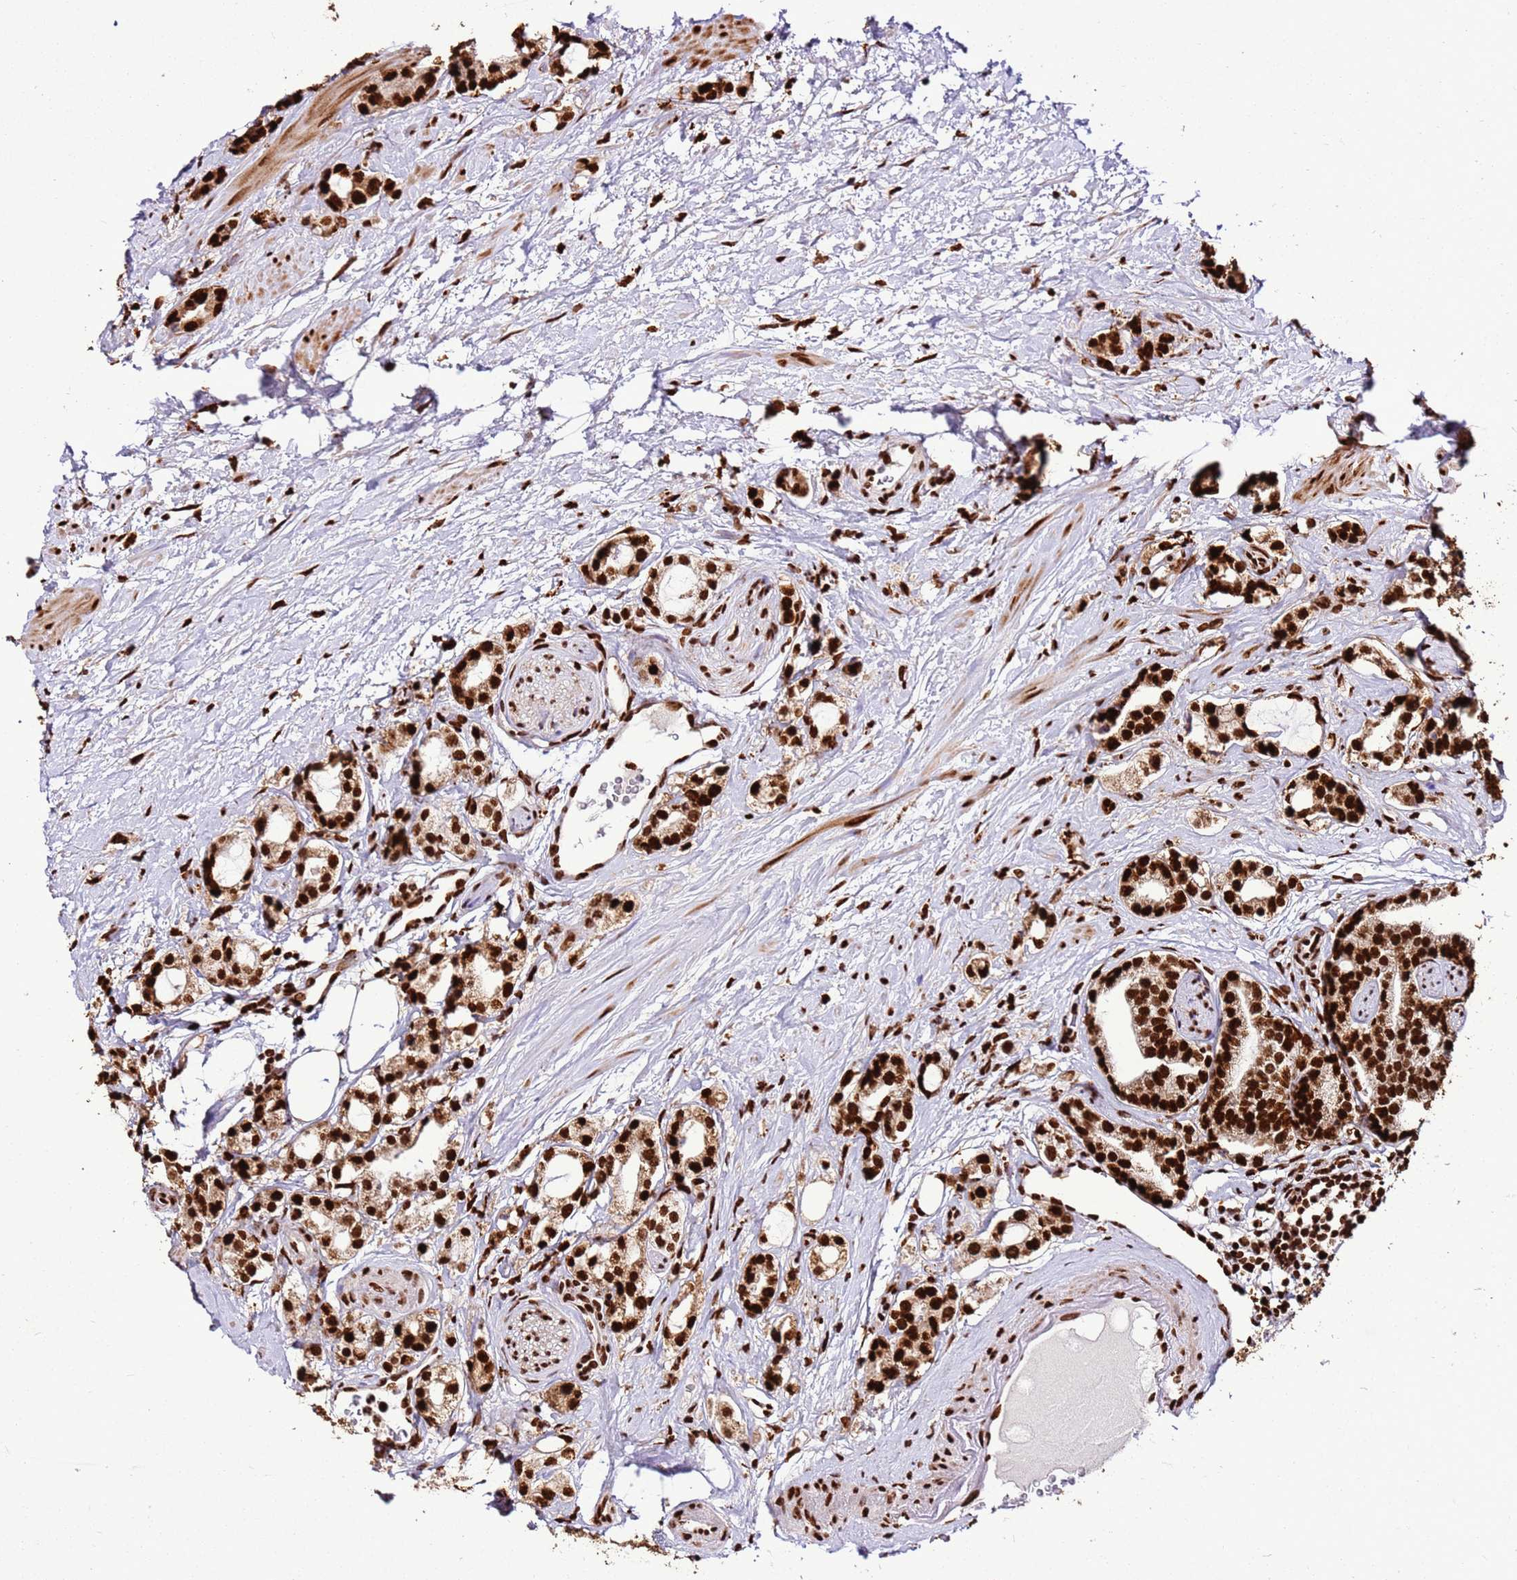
{"staining": {"intensity": "strong", "quantity": ">75%", "location": "nuclear"}, "tissue": "prostate cancer", "cell_type": "Tumor cells", "image_type": "cancer", "snomed": [{"axis": "morphology", "description": "Adenocarcinoma, High grade"}, {"axis": "topography", "description": "Prostate"}], "caption": "About >75% of tumor cells in human prostate cancer display strong nuclear protein positivity as visualized by brown immunohistochemical staining.", "gene": "HNRNPAB", "patient": {"sex": "male", "age": 64}}